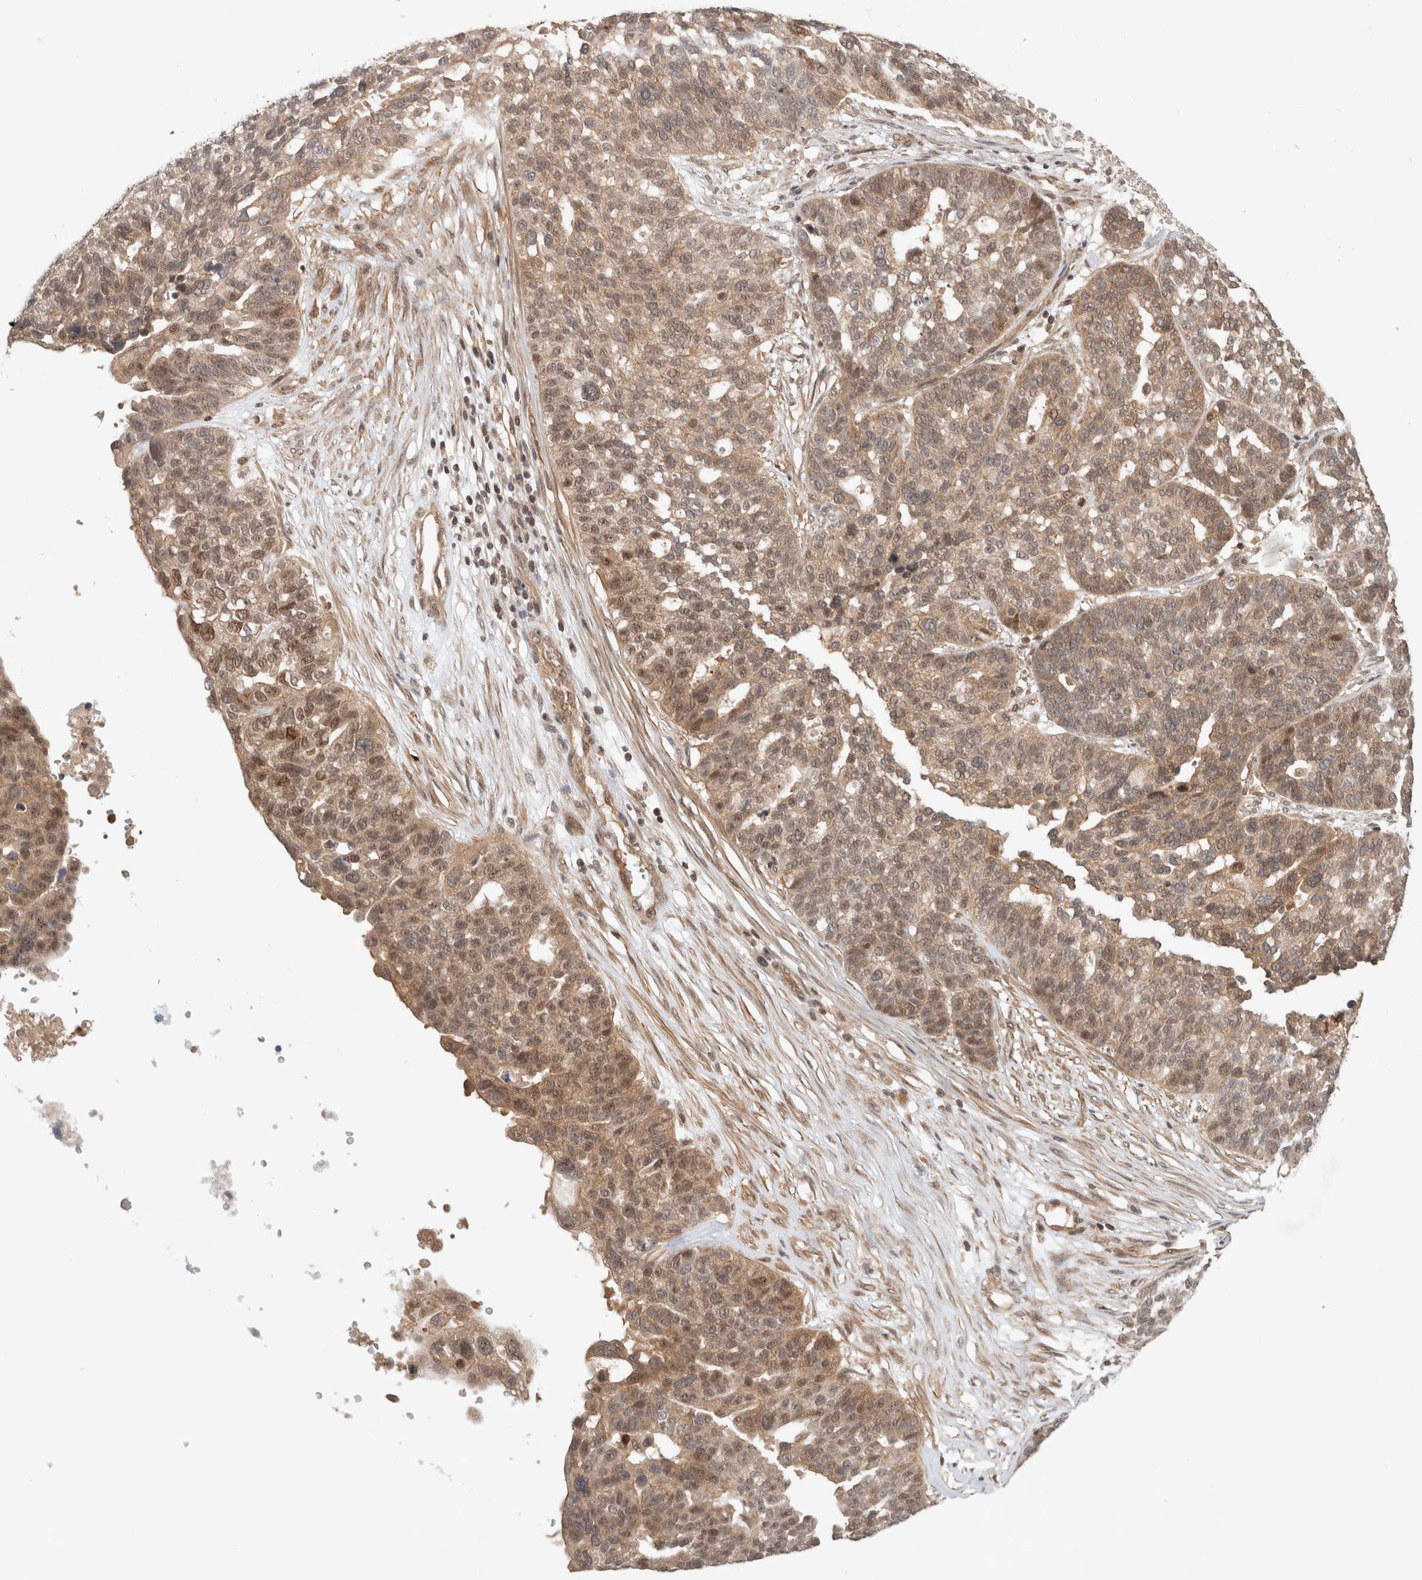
{"staining": {"intensity": "moderate", "quantity": ">75%", "location": "cytoplasmic/membranous"}, "tissue": "ovarian cancer", "cell_type": "Tumor cells", "image_type": "cancer", "snomed": [{"axis": "morphology", "description": "Cystadenocarcinoma, serous, NOS"}, {"axis": "topography", "description": "Ovary"}], "caption": "Immunohistochemical staining of ovarian cancer shows medium levels of moderate cytoplasmic/membranous staining in approximately >75% of tumor cells.", "gene": "CAAP1", "patient": {"sex": "female", "age": 59}}